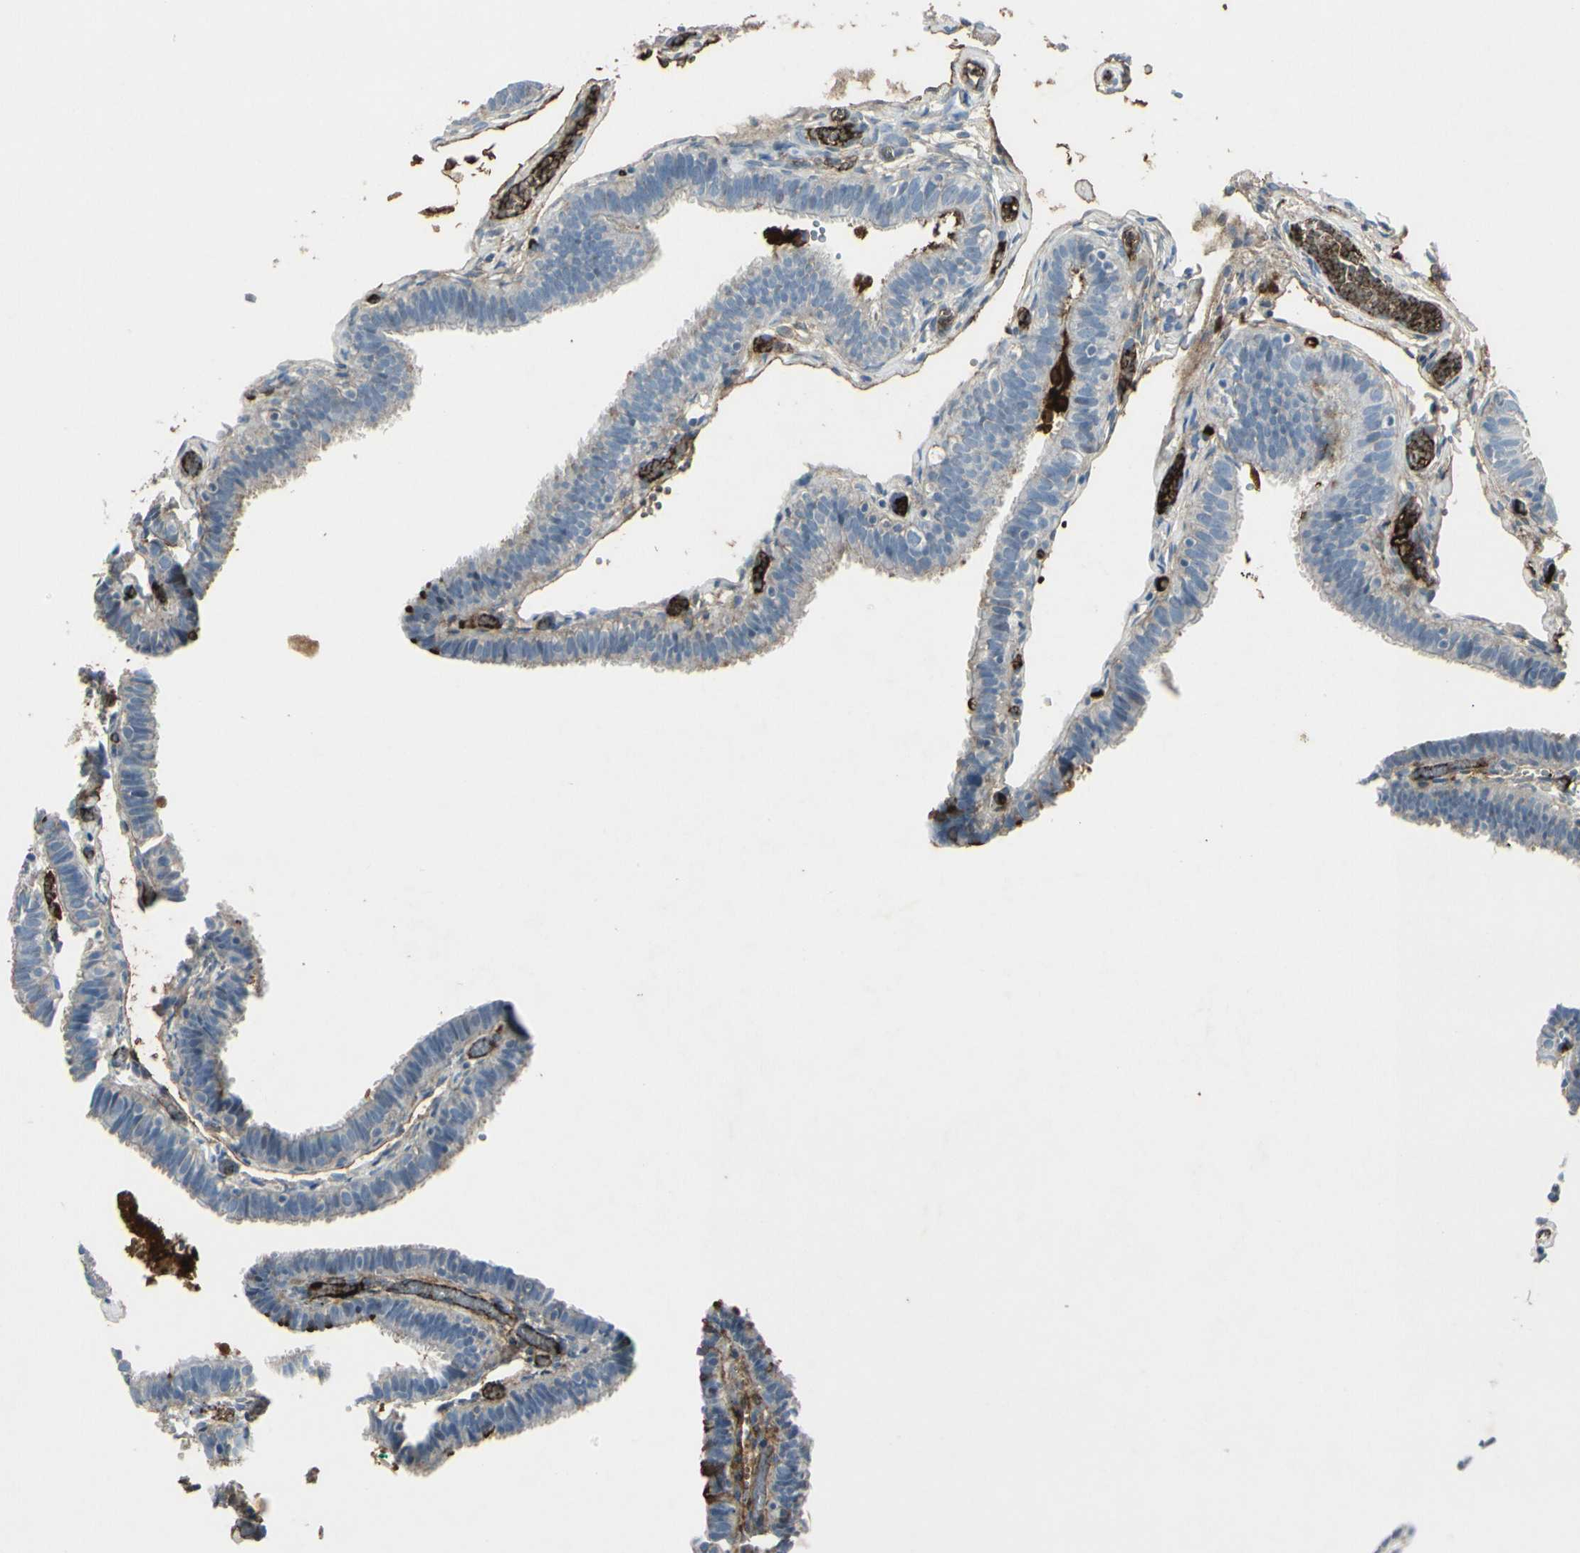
{"staining": {"intensity": "moderate", "quantity": "<25%", "location": "cytoplasmic/membranous"}, "tissue": "fallopian tube", "cell_type": "Glandular cells", "image_type": "normal", "snomed": [{"axis": "morphology", "description": "Normal tissue, NOS"}, {"axis": "topography", "description": "Fallopian tube"}], "caption": "Immunohistochemical staining of unremarkable human fallopian tube demonstrates low levels of moderate cytoplasmic/membranous expression in approximately <25% of glandular cells. Immunohistochemistry (ihc) stains the protein of interest in brown and the nuclei are stained blue.", "gene": "IGHM", "patient": {"sex": "female", "age": 46}}